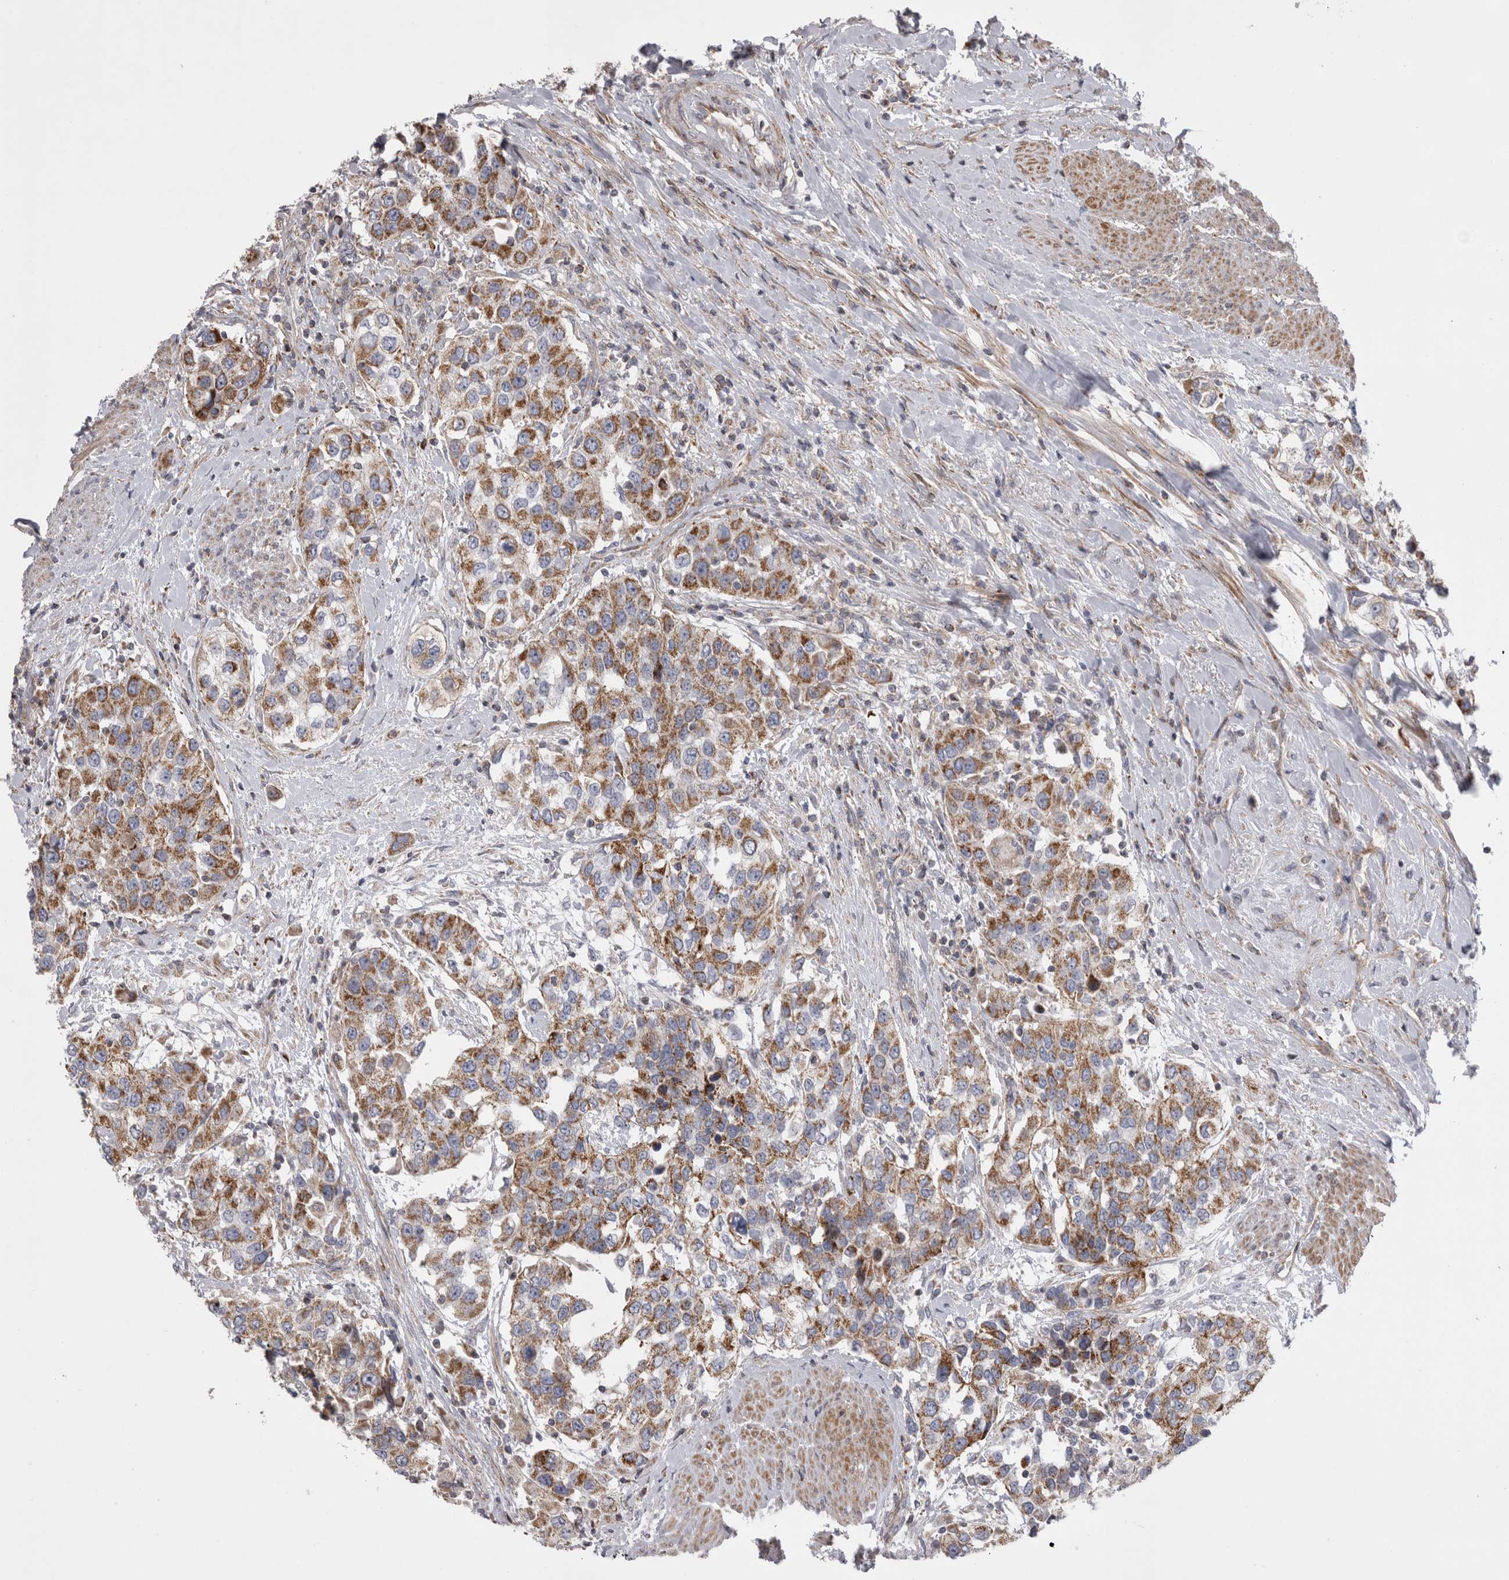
{"staining": {"intensity": "moderate", "quantity": ">75%", "location": "cytoplasmic/membranous"}, "tissue": "urothelial cancer", "cell_type": "Tumor cells", "image_type": "cancer", "snomed": [{"axis": "morphology", "description": "Urothelial carcinoma, High grade"}, {"axis": "topography", "description": "Urinary bladder"}], "caption": "Immunohistochemistry micrograph of urothelial cancer stained for a protein (brown), which shows medium levels of moderate cytoplasmic/membranous positivity in about >75% of tumor cells.", "gene": "TSPOAP1", "patient": {"sex": "female", "age": 80}}